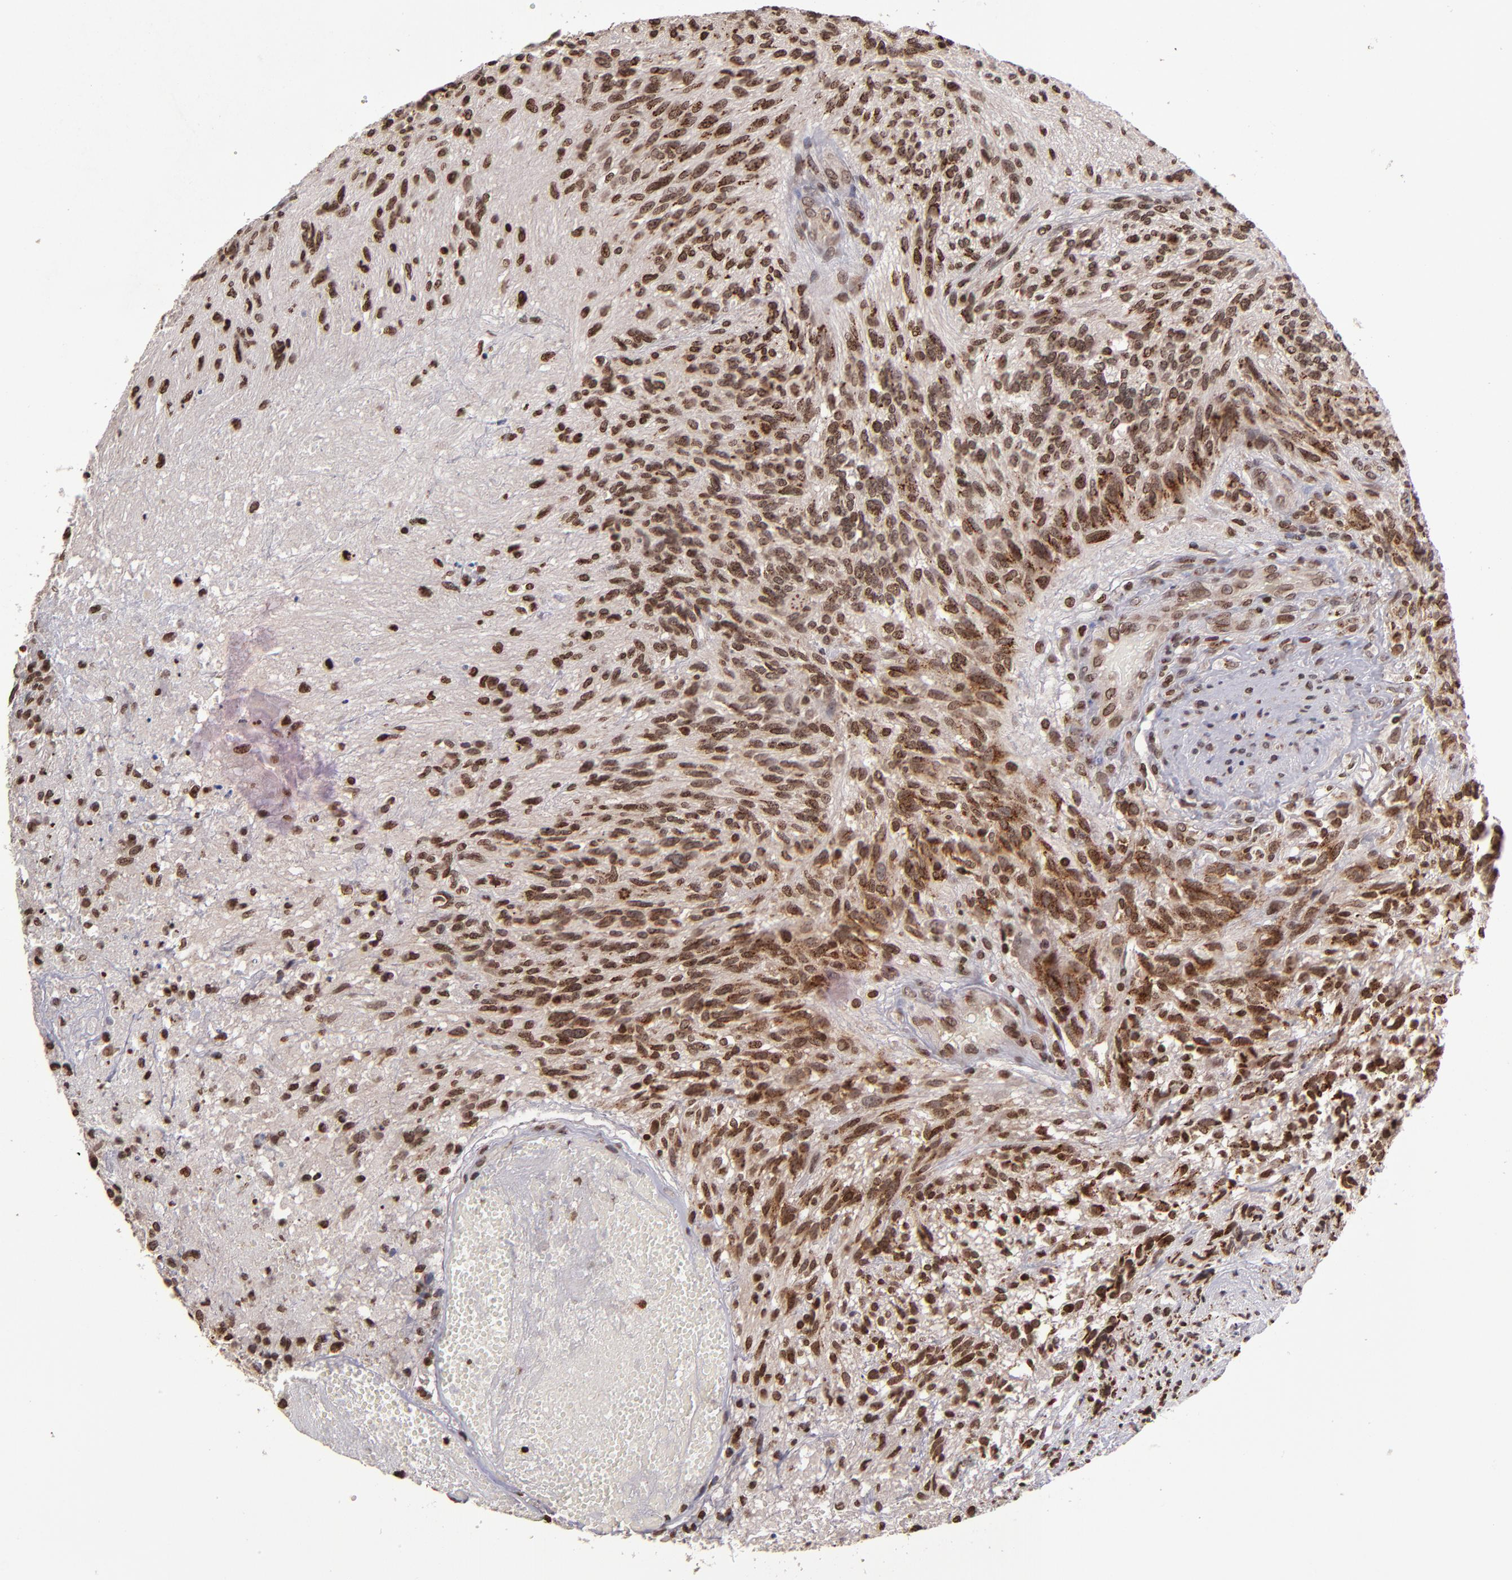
{"staining": {"intensity": "strong", "quantity": ">75%", "location": "nuclear"}, "tissue": "glioma", "cell_type": "Tumor cells", "image_type": "cancer", "snomed": [{"axis": "morphology", "description": "Normal tissue, NOS"}, {"axis": "morphology", "description": "Glioma, malignant, High grade"}, {"axis": "topography", "description": "Cerebral cortex"}], "caption": "Immunohistochemistry of glioma exhibits high levels of strong nuclear positivity in about >75% of tumor cells.", "gene": "CSDC2", "patient": {"sex": "male", "age": 75}}